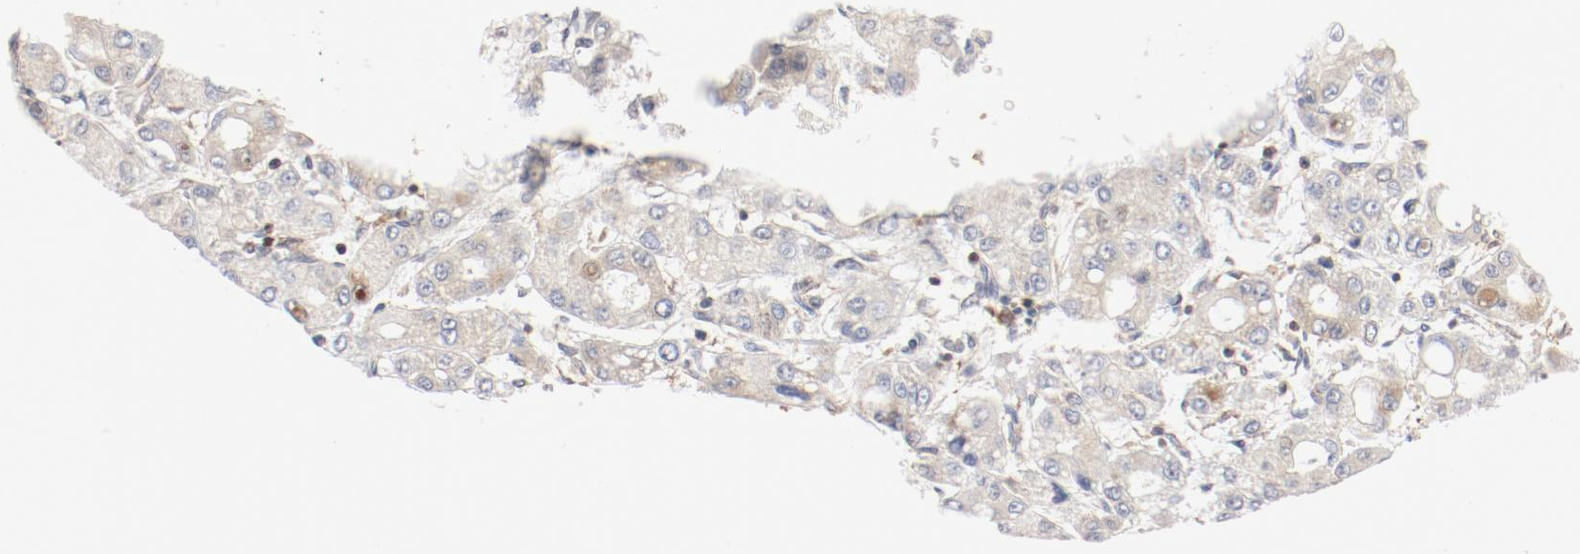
{"staining": {"intensity": "weak", "quantity": "25%-75%", "location": "cytoplasmic/membranous"}, "tissue": "liver cancer", "cell_type": "Tumor cells", "image_type": "cancer", "snomed": [{"axis": "morphology", "description": "Carcinoma, Hepatocellular, NOS"}, {"axis": "topography", "description": "Liver"}], "caption": "Protein expression analysis of human hepatocellular carcinoma (liver) reveals weak cytoplasmic/membranous expression in about 25%-75% of tumor cells. (DAB (3,3'-diaminobenzidine) = brown stain, brightfield microscopy at high magnification).", "gene": "PDPK1", "patient": {"sex": "male", "age": 69}}